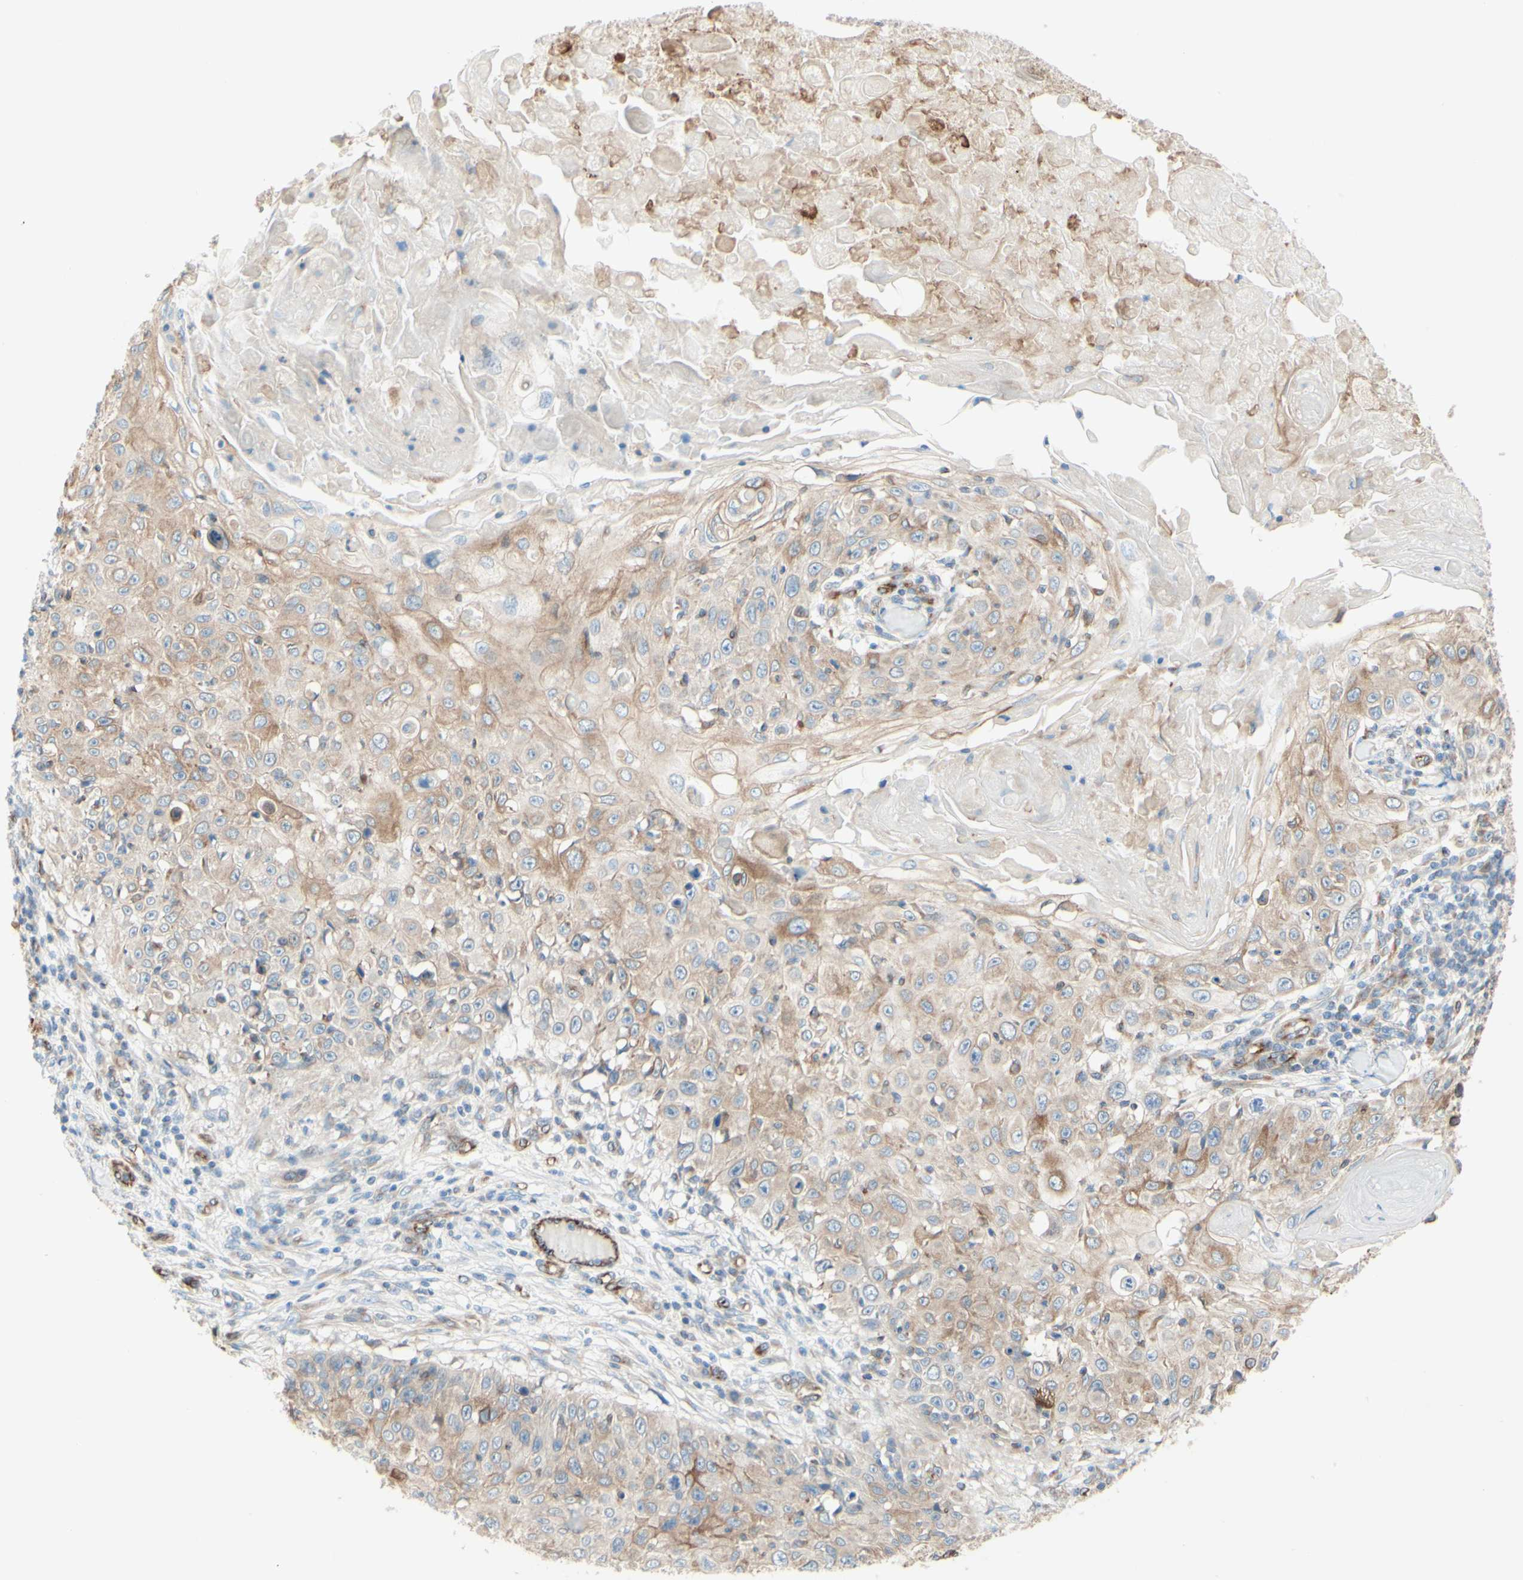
{"staining": {"intensity": "weak", "quantity": ">75%", "location": "cytoplasmic/membranous"}, "tissue": "skin cancer", "cell_type": "Tumor cells", "image_type": "cancer", "snomed": [{"axis": "morphology", "description": "Squamous cell carcinoma, NOS"}, {"axis": "topography", "description": "Skin"}], "caption": "This is a histology image of immunohistochemistry (IHC) staining of squamous cell carcinoma (skin), which shows weak expression in the cytoplasmic/membranous of tumor cells.", "gene": "ENDOD1", "patient": {"sex": "male", "age": 86}}